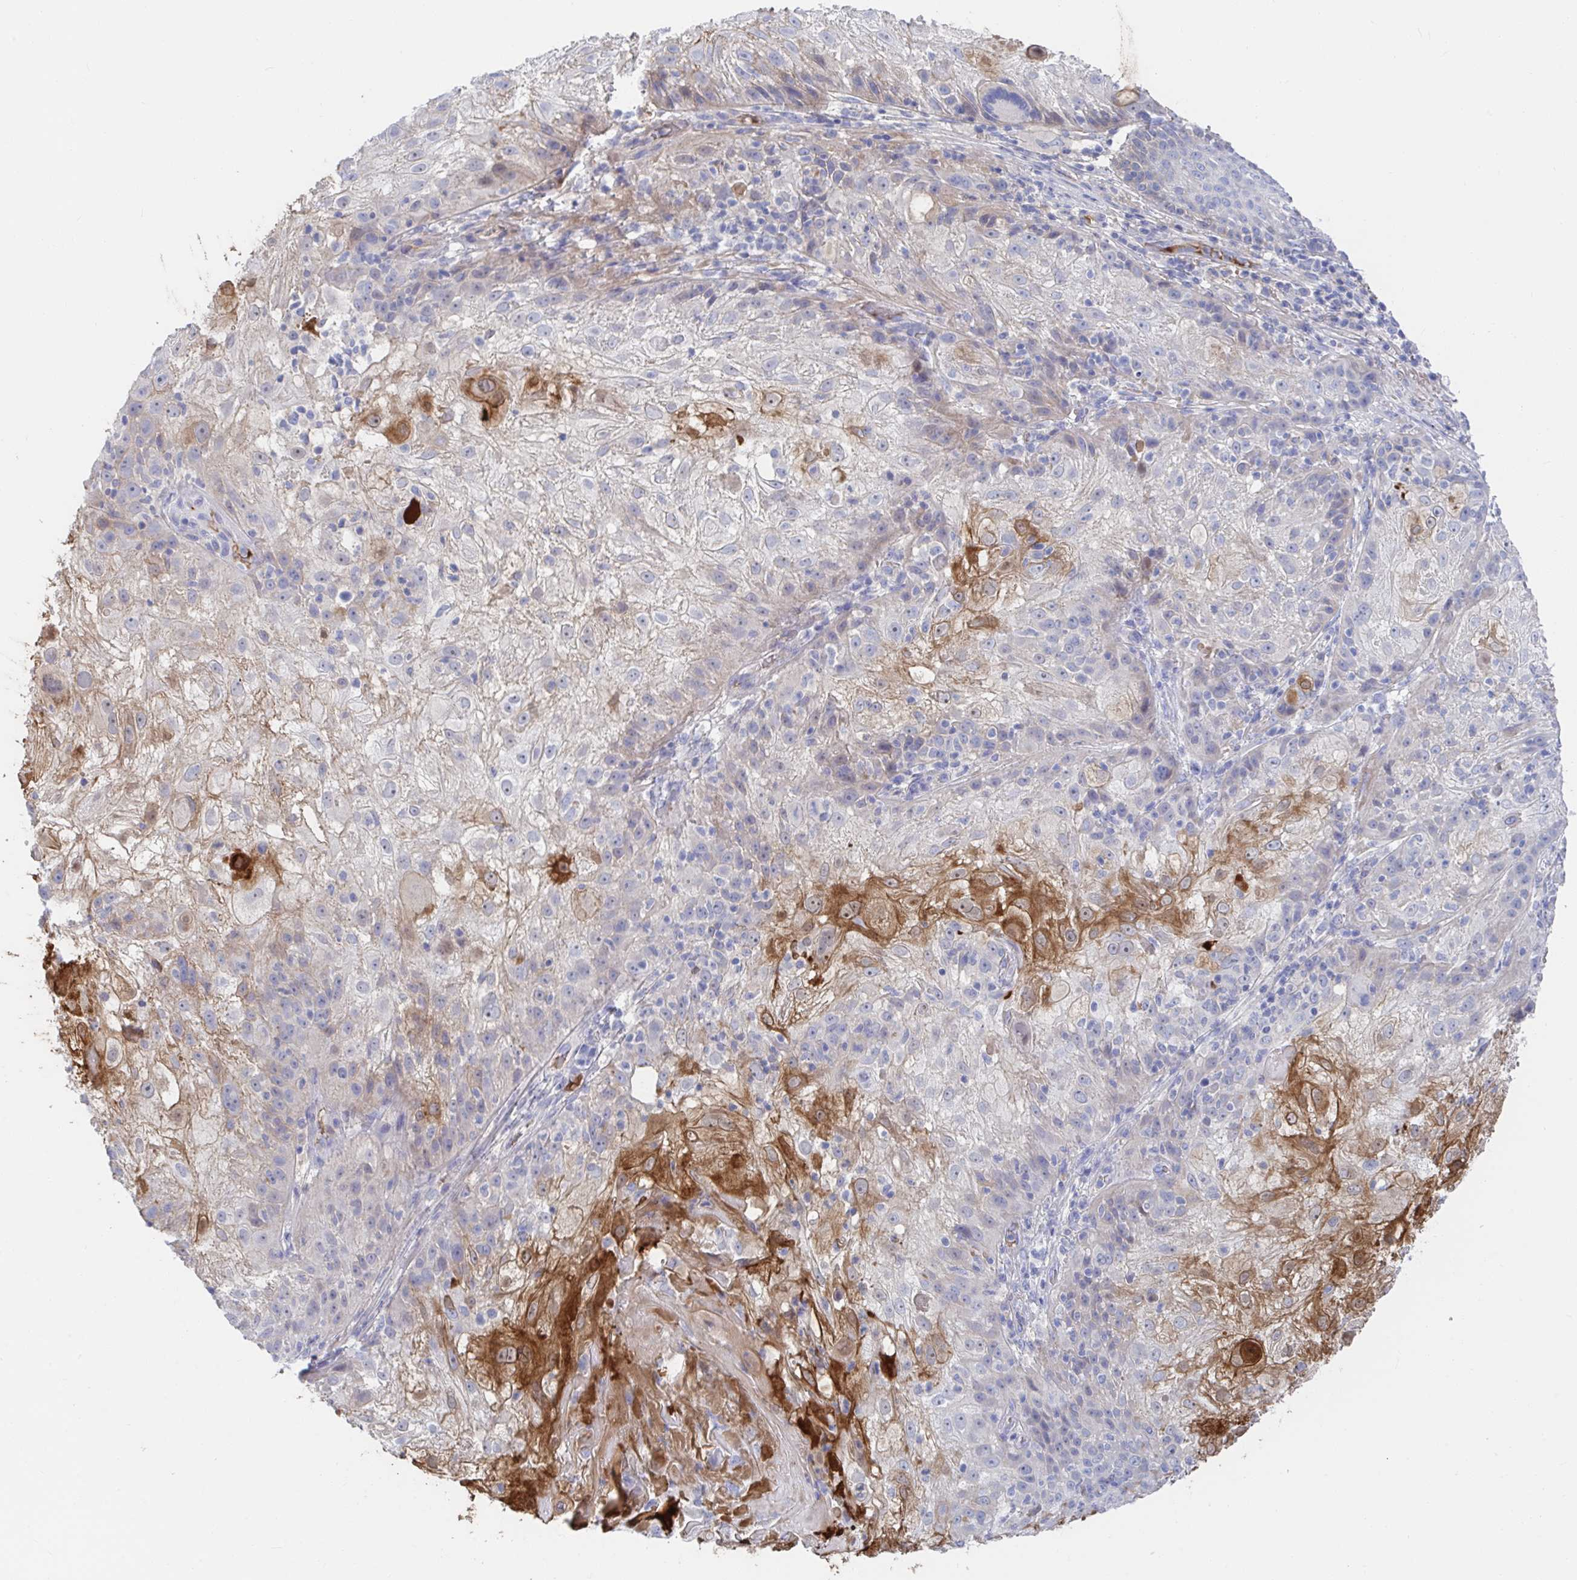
{"staining": {"intensity": "moderate", "quantity": "<25%", "location": "cytoplasmic/membranous"}, "tissue": "skin cancer", "cell_type": "Tumor cells", "image_type": "cancer", "snomed": [{"axis": "morphology", "description": "Normal tissue, NOS"}, {"axis": "morphology", "description": "Squamous cell carcinoma, NOS"}, {"axis": "topography", "description": "Skin"}], "caption": "Immunohistochemistry staining of skin cancer (squamous cell carcinoma), which displays low levels of moderate cytoplasmic/membranous expression in about <25% of tumor cells indicating moderate cytoplasmic/membranous protein positivity. The staining was performed using DAB (3,3'-diaminobenzidine) (brown) for protein detection and nuclei were counterstained in hematoxylin (blue).", "gene": "TNFAIP6", "patient": {"sex": "female", "age": 83}}